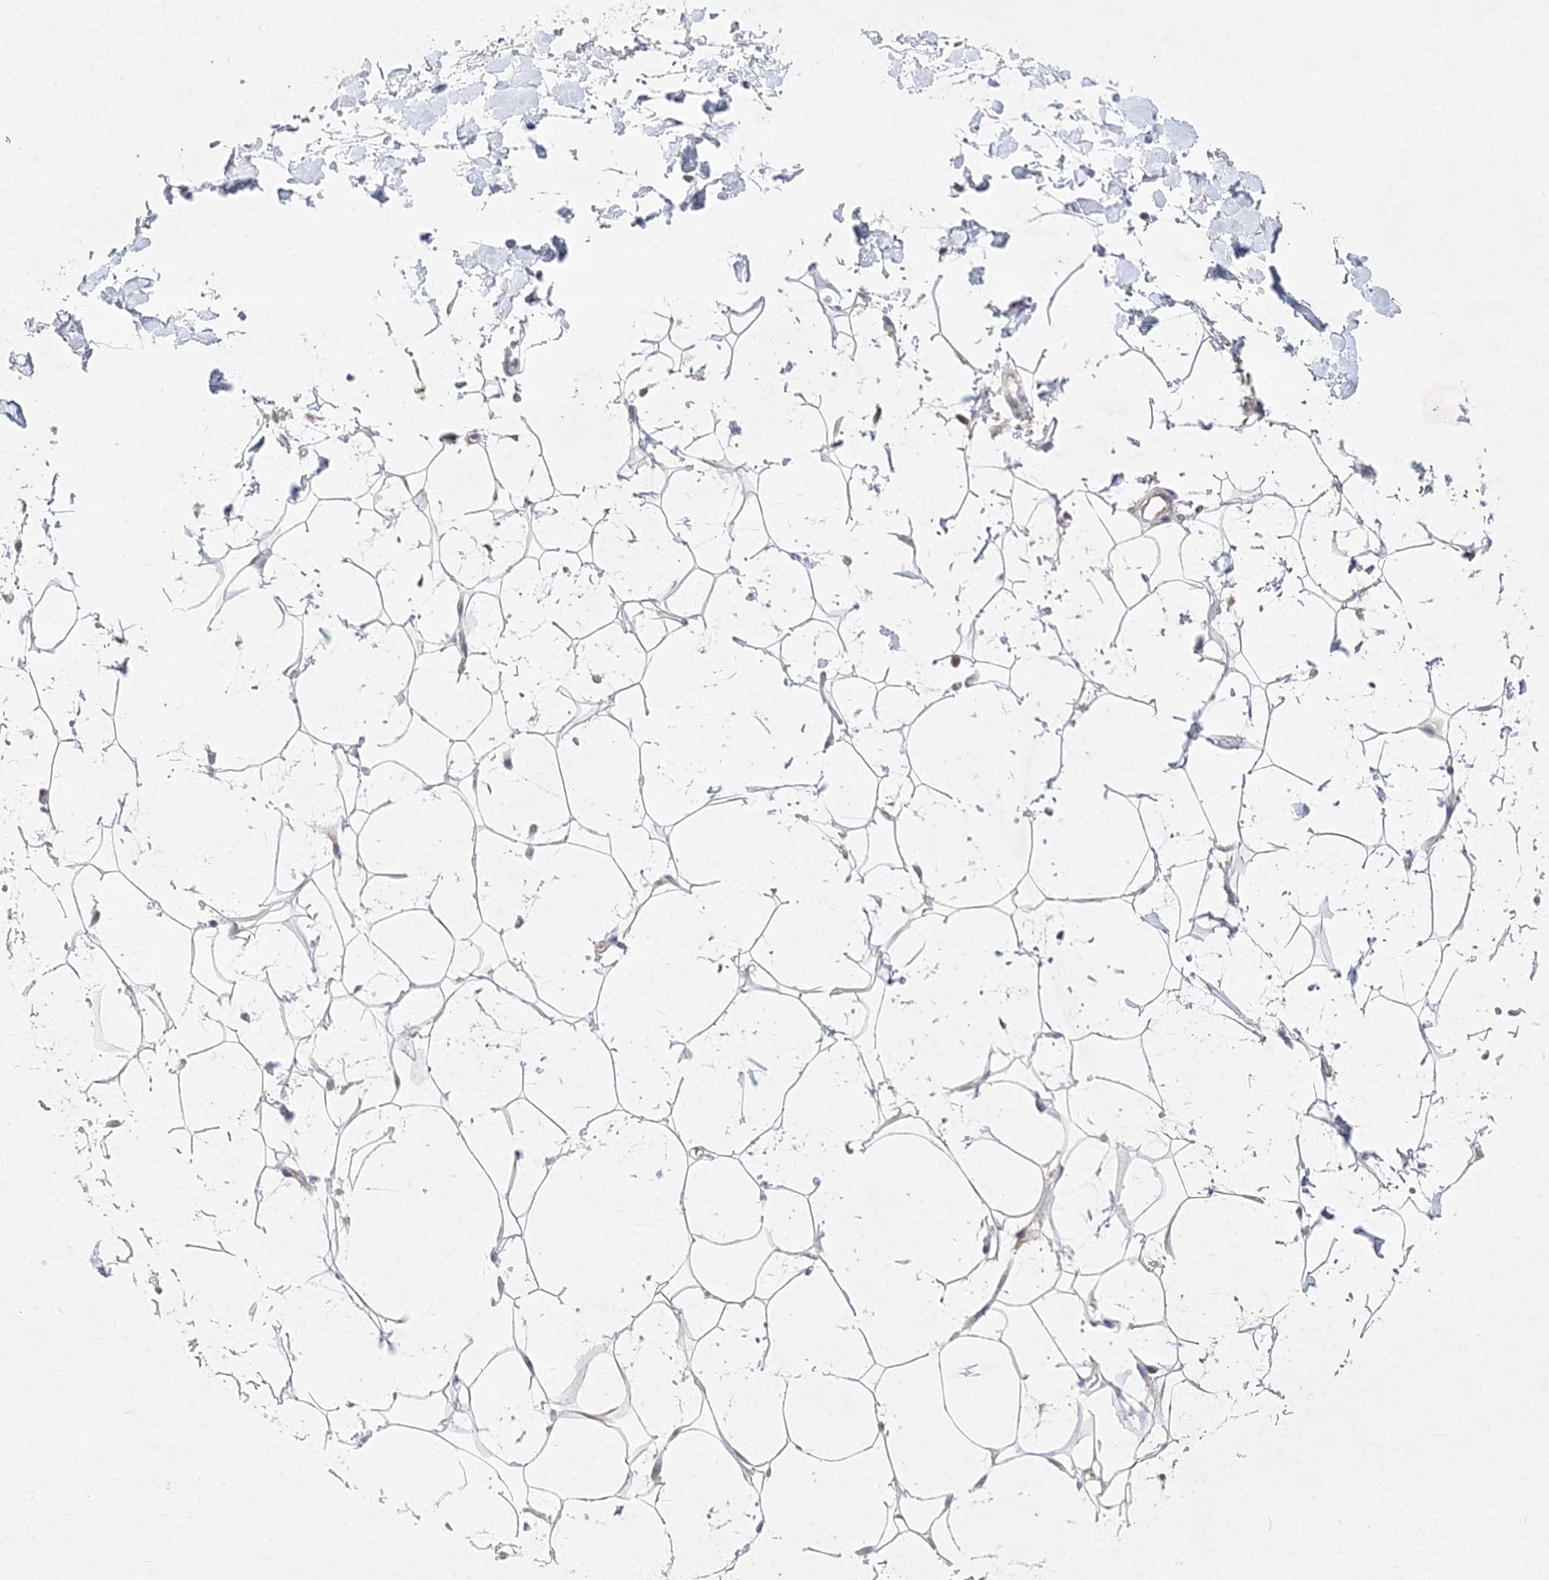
{"staining": {"intensity": "negative", "quantity": "none", "location": "none"}, "tissue": "adipose tissue", "cell_type": "Adipocytes", "image_type": "normal", "snomed": [{"axis": "morphology", "description": "Normal tissue, NOS"}, {"axis": "topography", "description": "Breast"}], "caption": "This is a image of immunohistochemistry (IHC) staining of normal adipose tissue, which shows no expression in adipocytes.", "gene": "CLNK", "patient": {"sex": "female", "age": 26}}